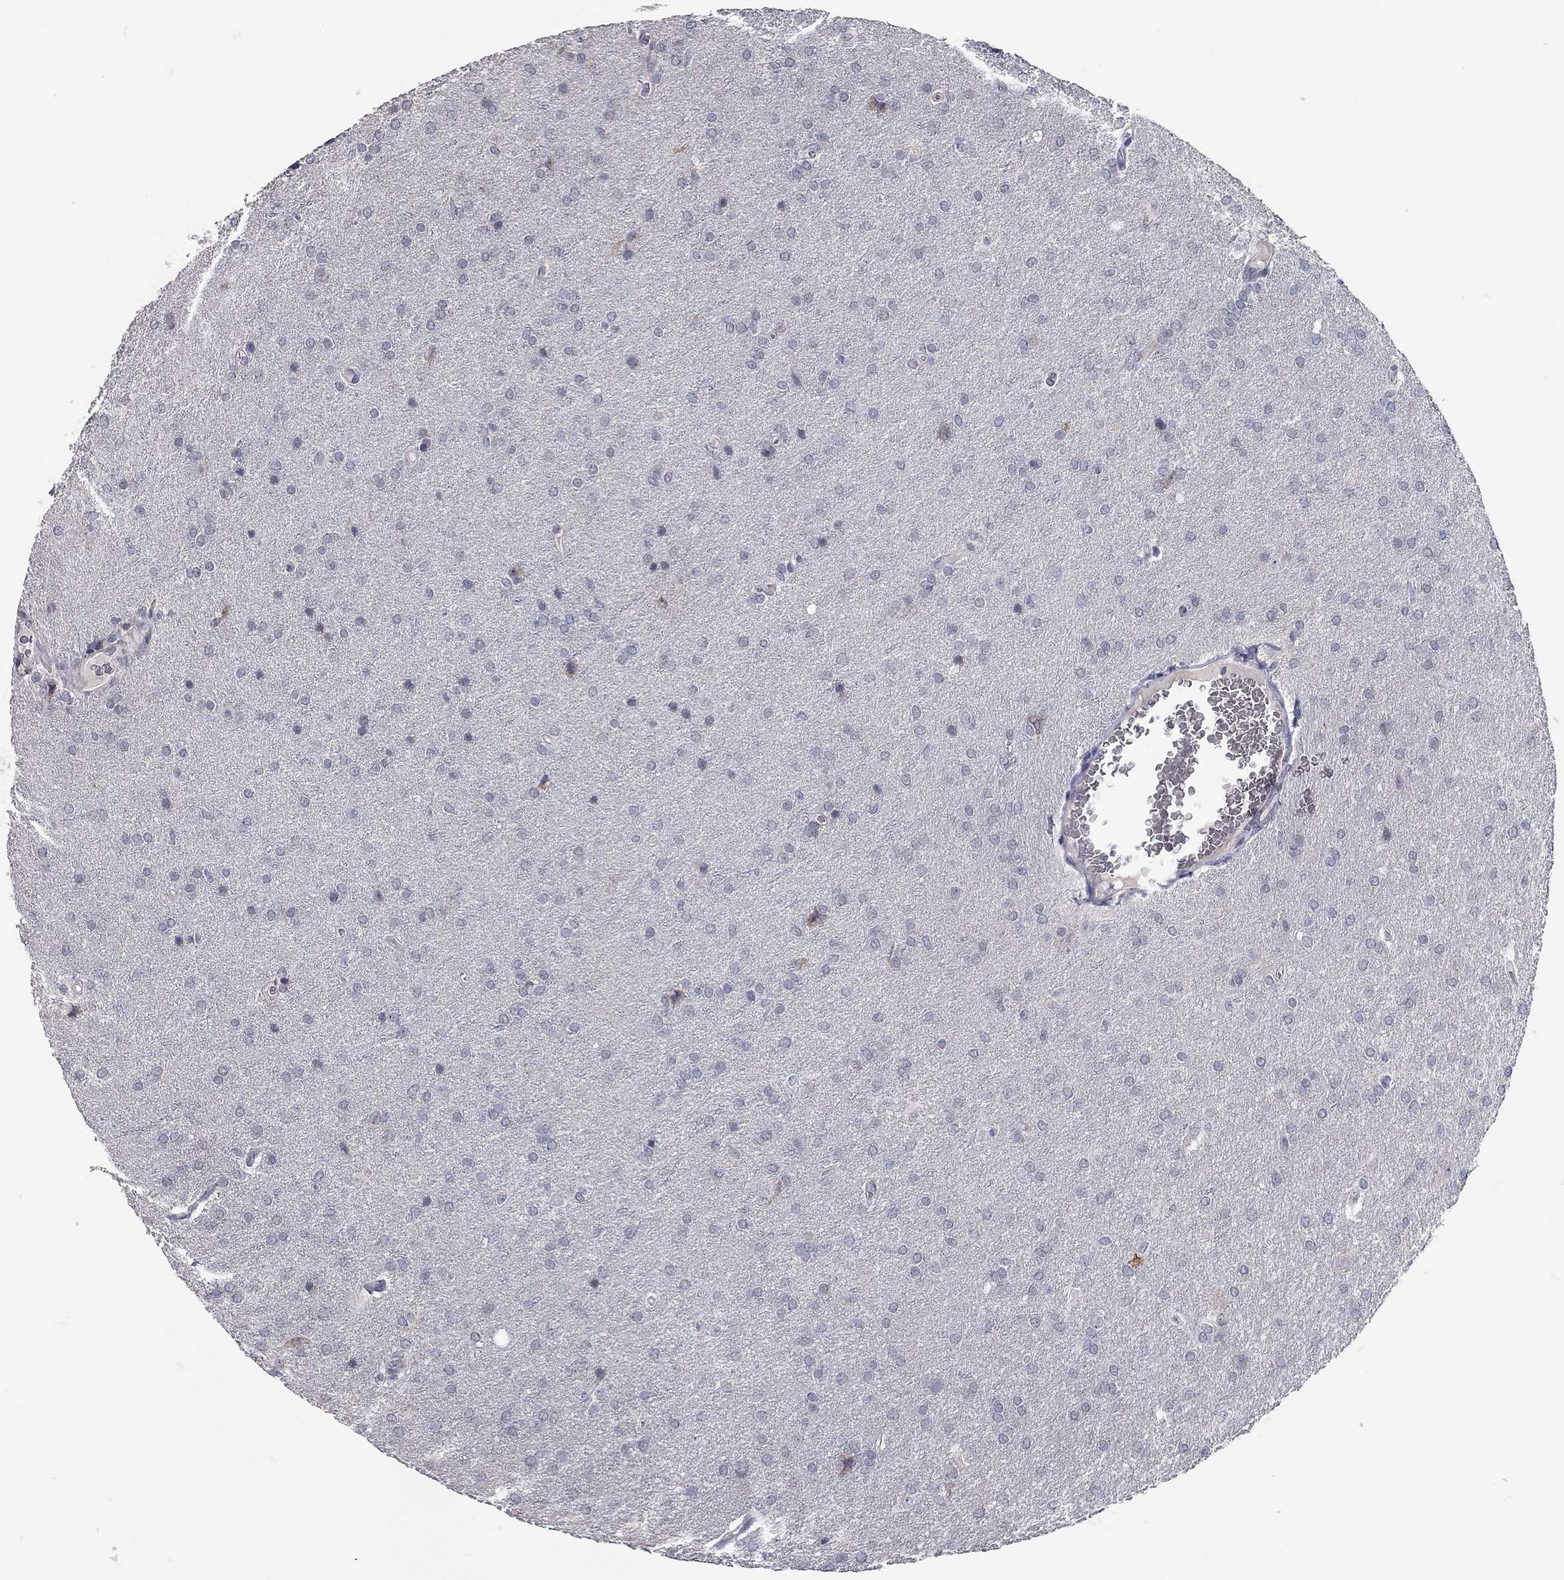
{"staining": {"intensity": "negative", "quantity": "none", "location": "none"}, "tissue": "glioma", "cell_type": "Tumor cells", "image_type": "cancer", "snomed": [{"axis": "morphology", "description": "Glioma, malignant, Low grade"}, {"axis": "topography", "description": "Brain"}], "caption": "A high-resolution histopathology image shows IHC staining of low-grade glioma (malignant), which reveals no significant positivity in tumor cells.", "gene": "XAGE2", "patient": {"sex": "female", "age": 32}}